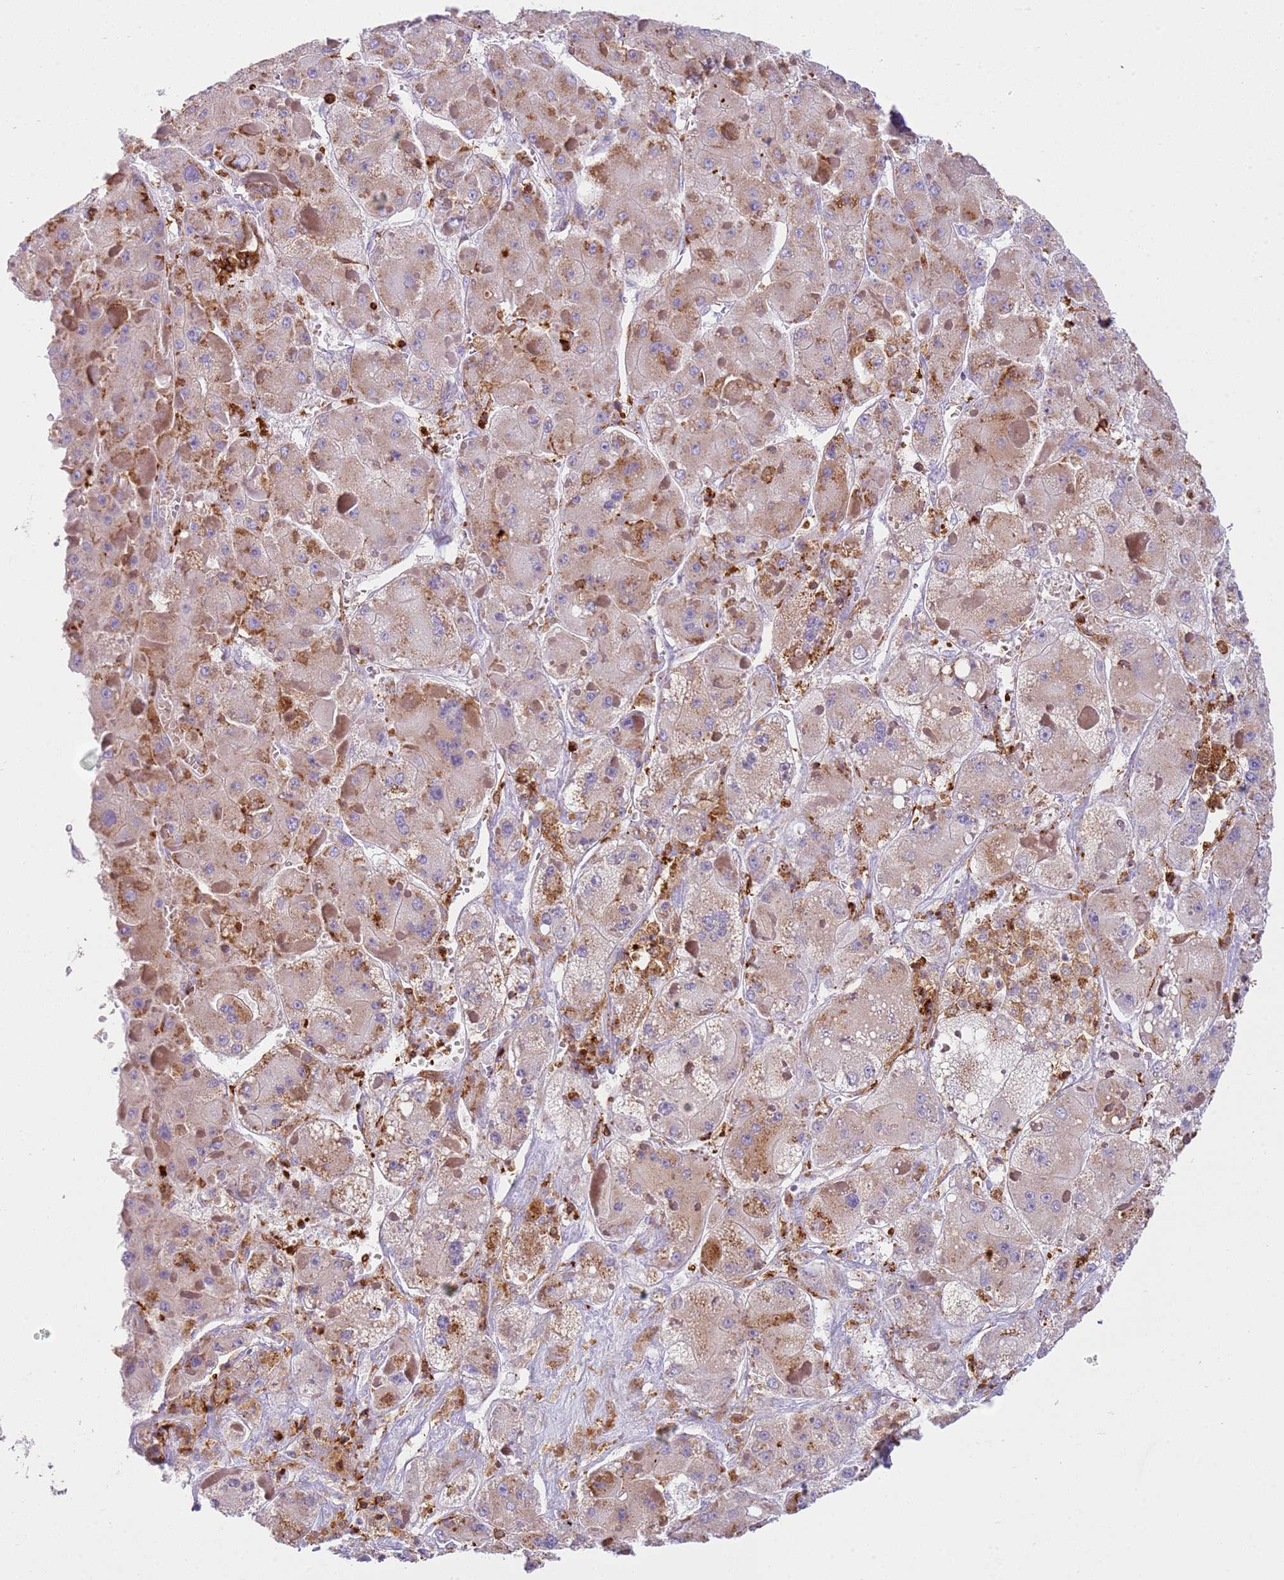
{"staining": {"intensity": "moderate", "quantity": "25%-75%", "location": "cytoplasmic/membranous"}, "tissue": "liver cancer", "cell_type": "Tumor cells", "image_type": "cancer", "snomed": [{"axis": "morphology", "description": "Carcinoma, Hepatocellular, NOS"}, {"axis": "topography", "description": "Liver"}], "caption": "The micrograph exhibits a brown stain indicating the presence of a protein in the cytoplasmic/membranous of tumor cells in liver hepatocellular carcinoma.", "gene": "TTPAL", "patient": {"sex": "female", "age": 73}}